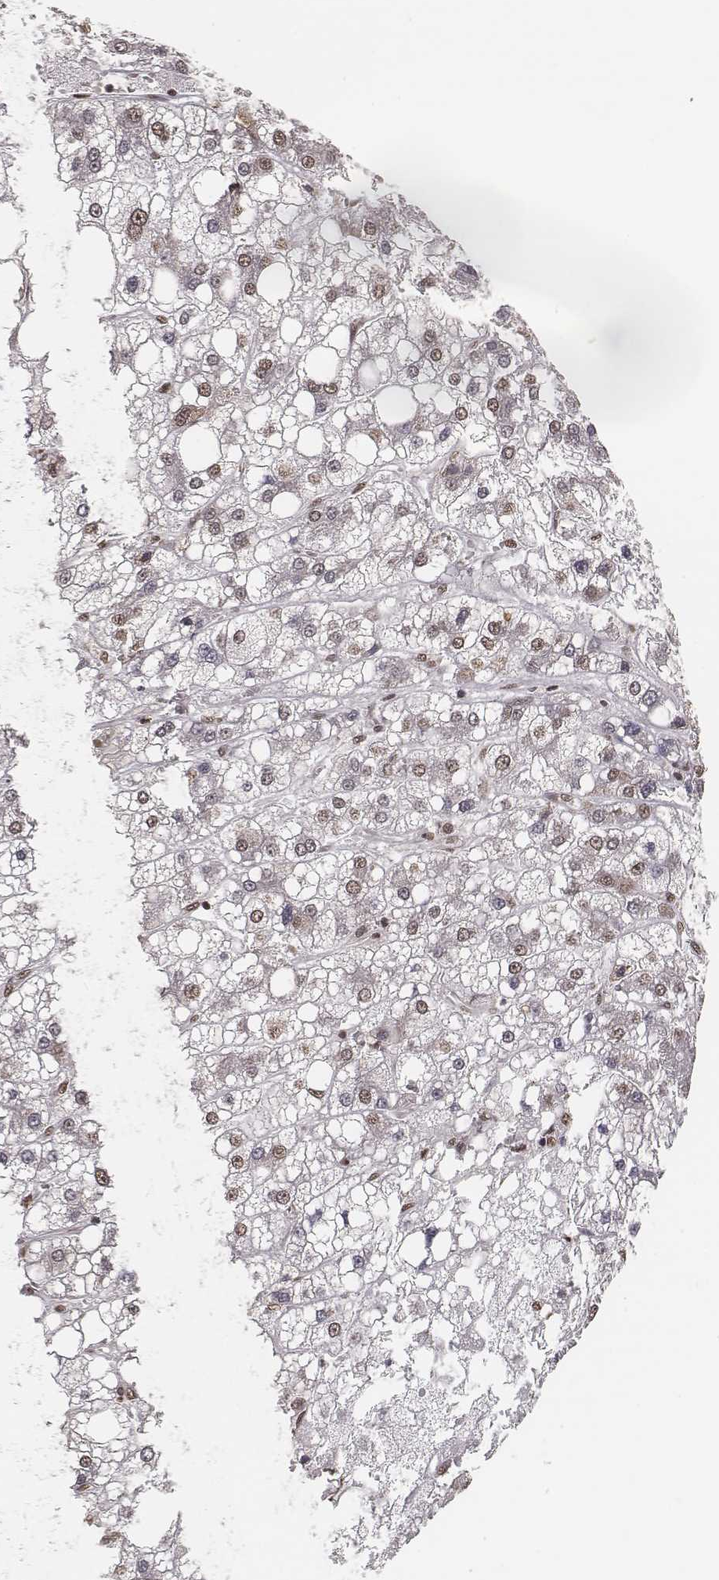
{"staining": {"intensity": "moderate", "quantity": "25%-75%", "location": "nuclear"}, "tissue": "liver cancer", "cell_type": "Tumor cells", "image_type": "cancer", "snomed": [{"axis": "morphology", "description": "Carcinoma, Hepatocellular, NOS"}, {"axis": "topography", "description": "Liver"}], "caption": "Hepatocellular carcinoma (liver) stained with DAB (3,3'-diaminobenzidine) immunohistochemistry demonstrates medium levels of moderate nuclear staining in about 25%-75% of tumor cells. Nuclei are stained in blue.", "gene": "HMGA2", "patient": {"sex": "male", "age": 73}}